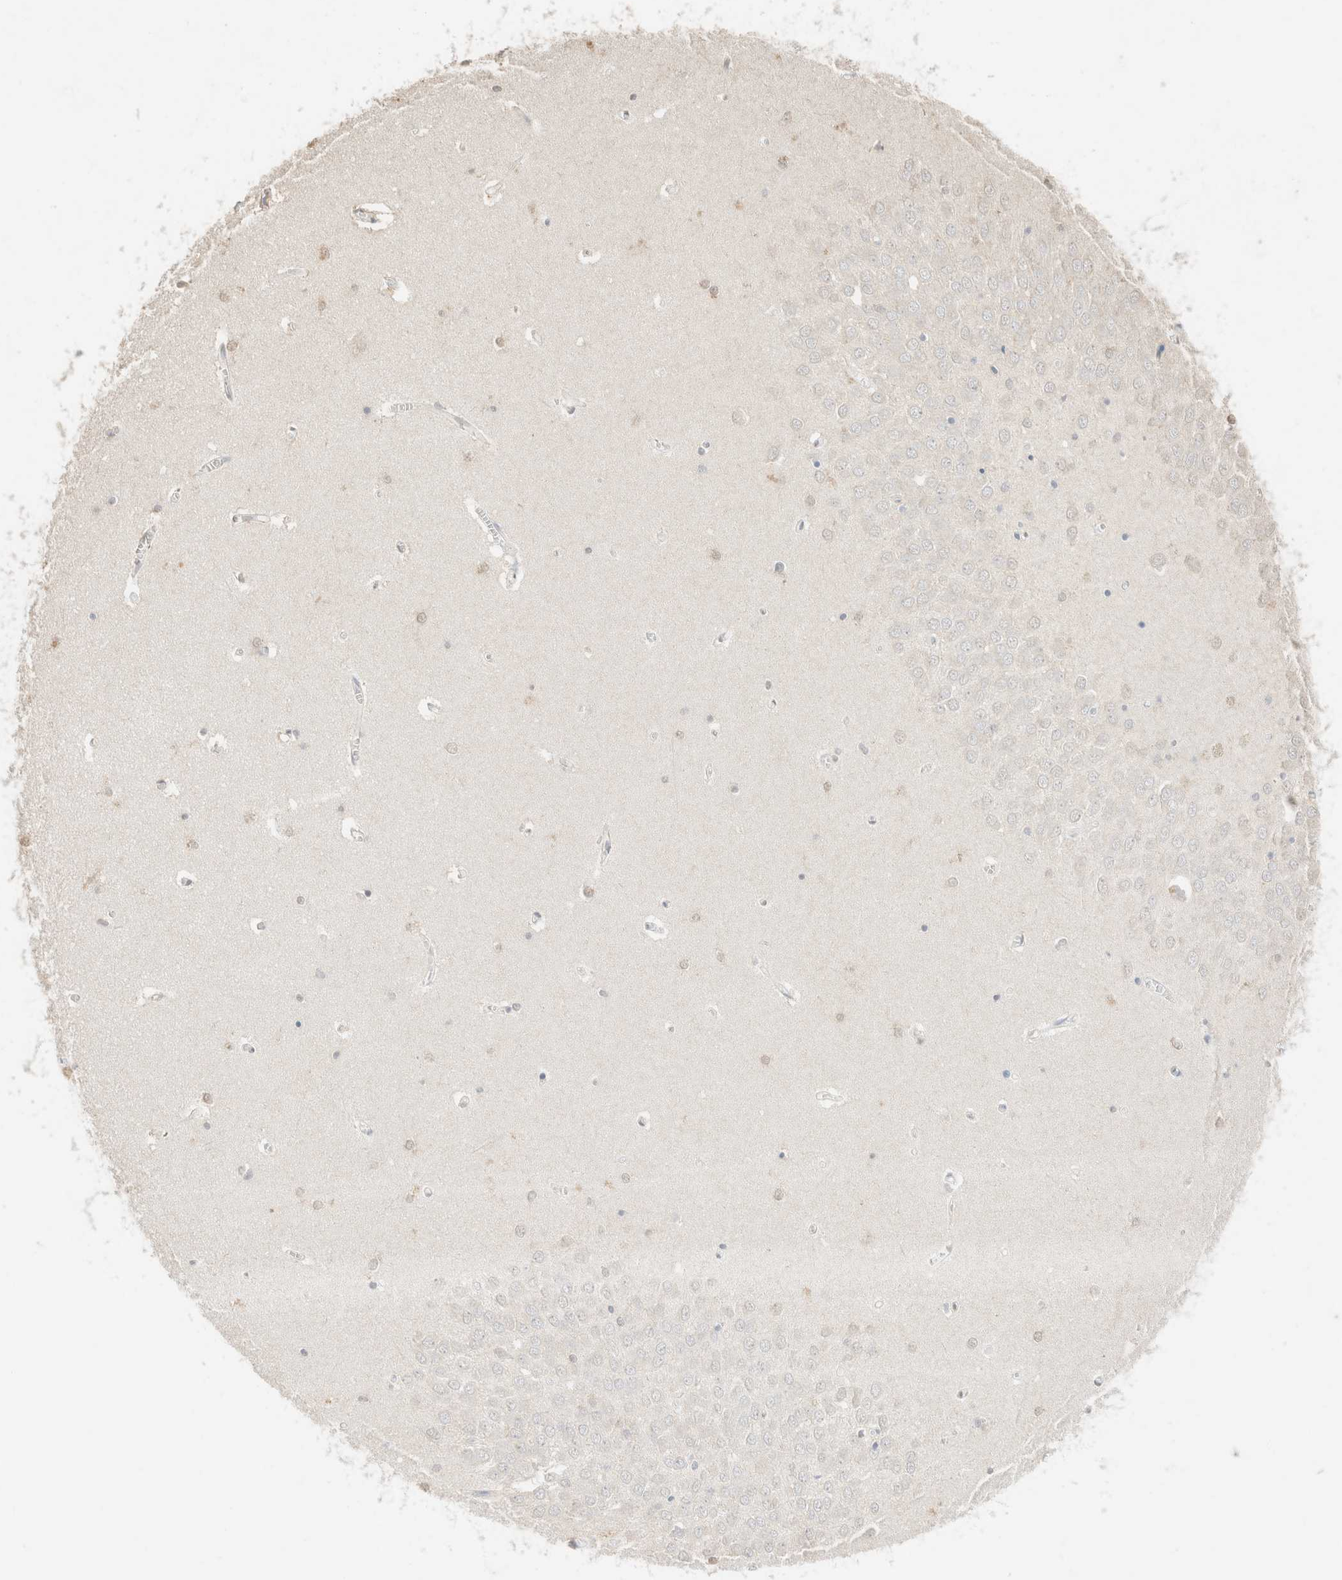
{"staining": {"intensity": "negative", "quantity": "none", "location": "none"}, "tissue": "hippocampus", "cell_type": "Glial cells", "image_type": "normal", "snomed": [{"axis": "morphology", "description": "Normal tissue, NOS"}, {"axis": "topography", "description": "Hippocampus"}], "caption": "This is a histopathology image of IHC staining of normal hippocampus, which shows no positivity in glial cells. Brightfield microscopy of immunohistochemistry (IHC) stained with DAB (brown) and hematoxylin (blue), captured at high magnification.", "gene": "CPA1", "patient": {"sex": "male", "age": 70}}